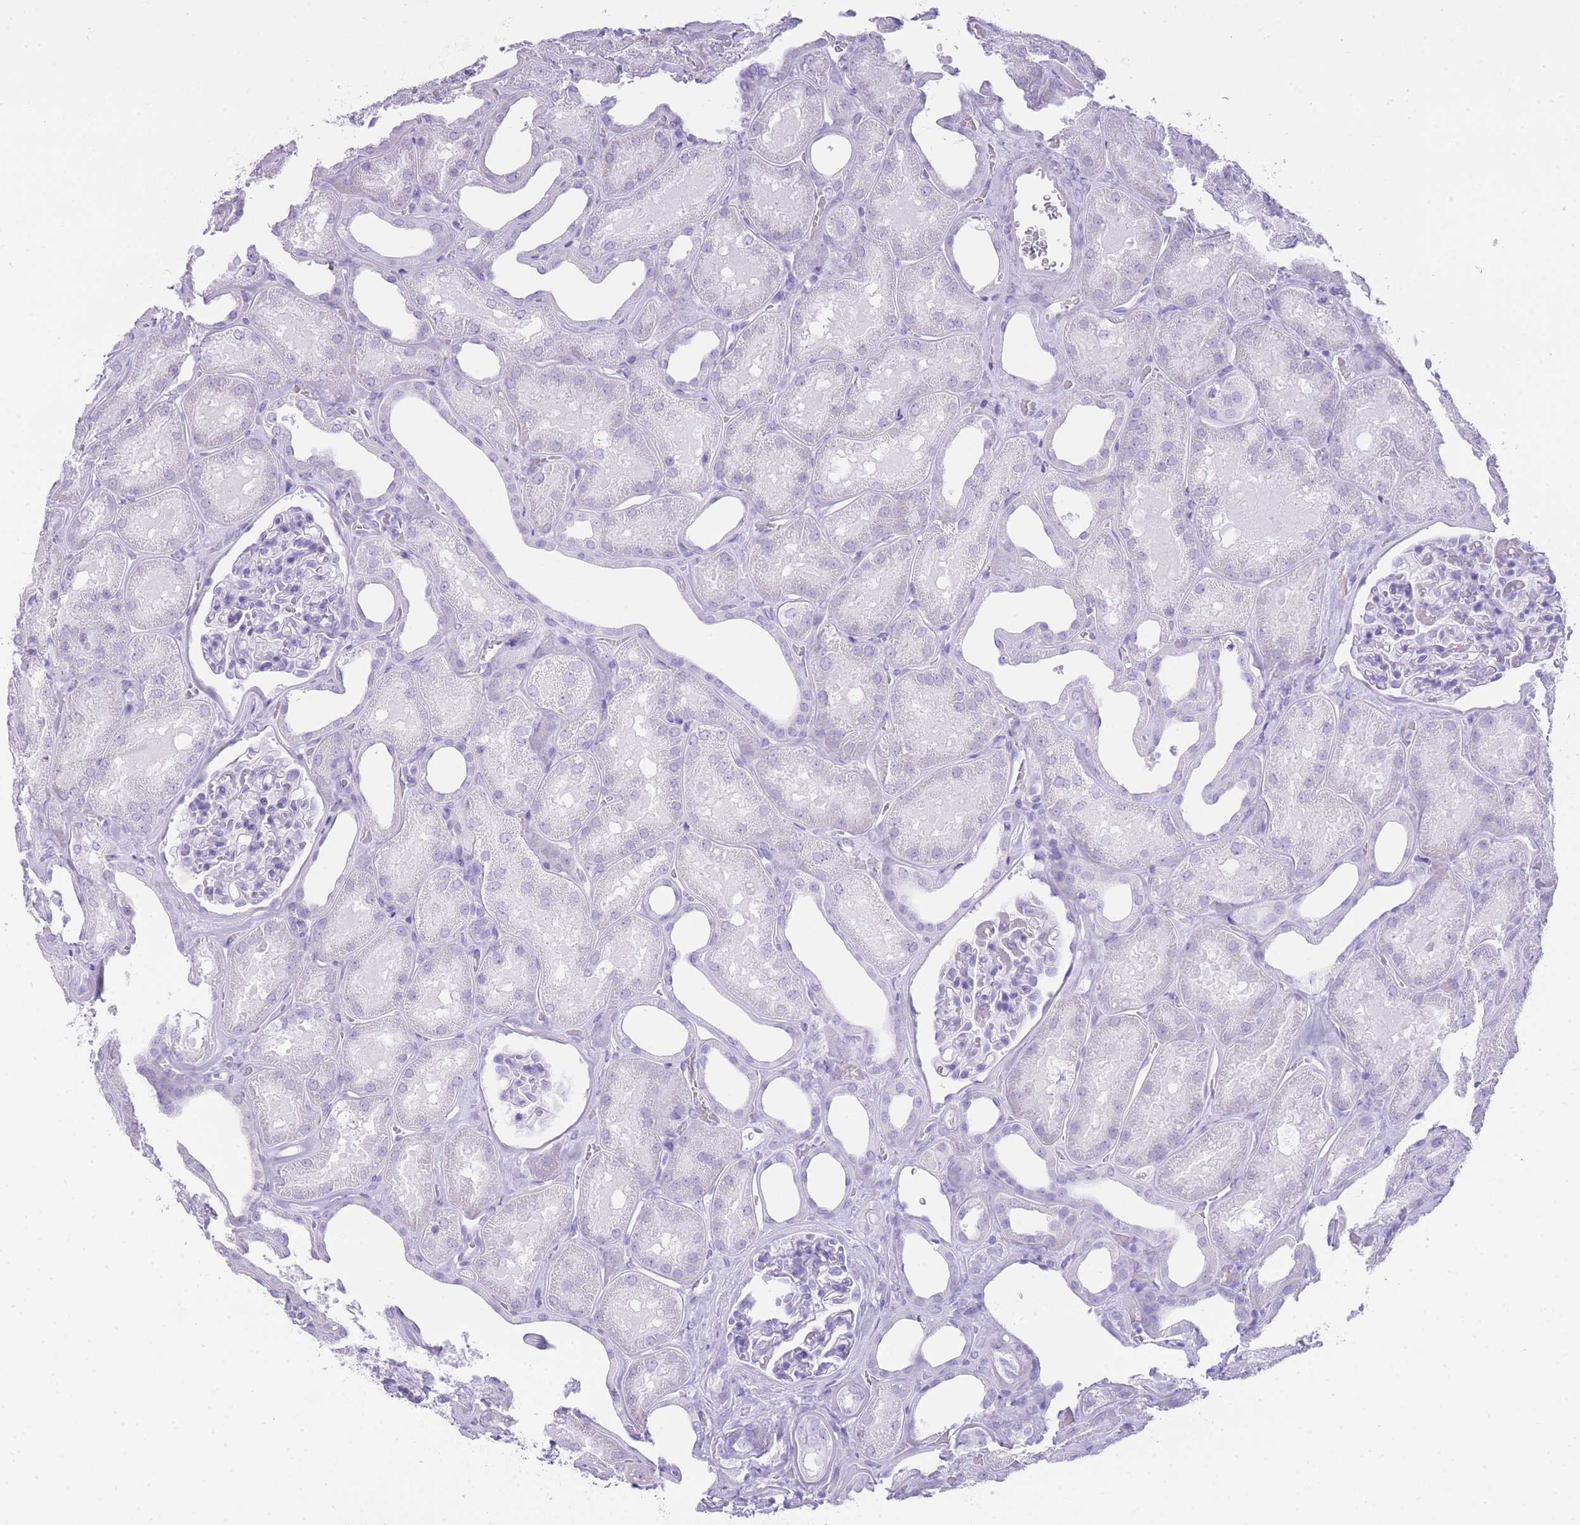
{"staining": {"intensity": "negative", "quantity": "none", "location": "none"}, "tissue": "kidney", "cell_type": "Cells in glomeruli", "image_type": "normal", "snomed": [{"axis": "morphology", "description": "Normal tissue, NOS"}, {"axis": "morphology", "description": "Adenocarcinoma, NOS"}, {"axis": "topography", "description": "Kidney"}], "caption": "Image shows no protein expression in cells in glomeruli of benign kidney.", "gene": "INS", "patient": {"sex": "female", "age": 68}}